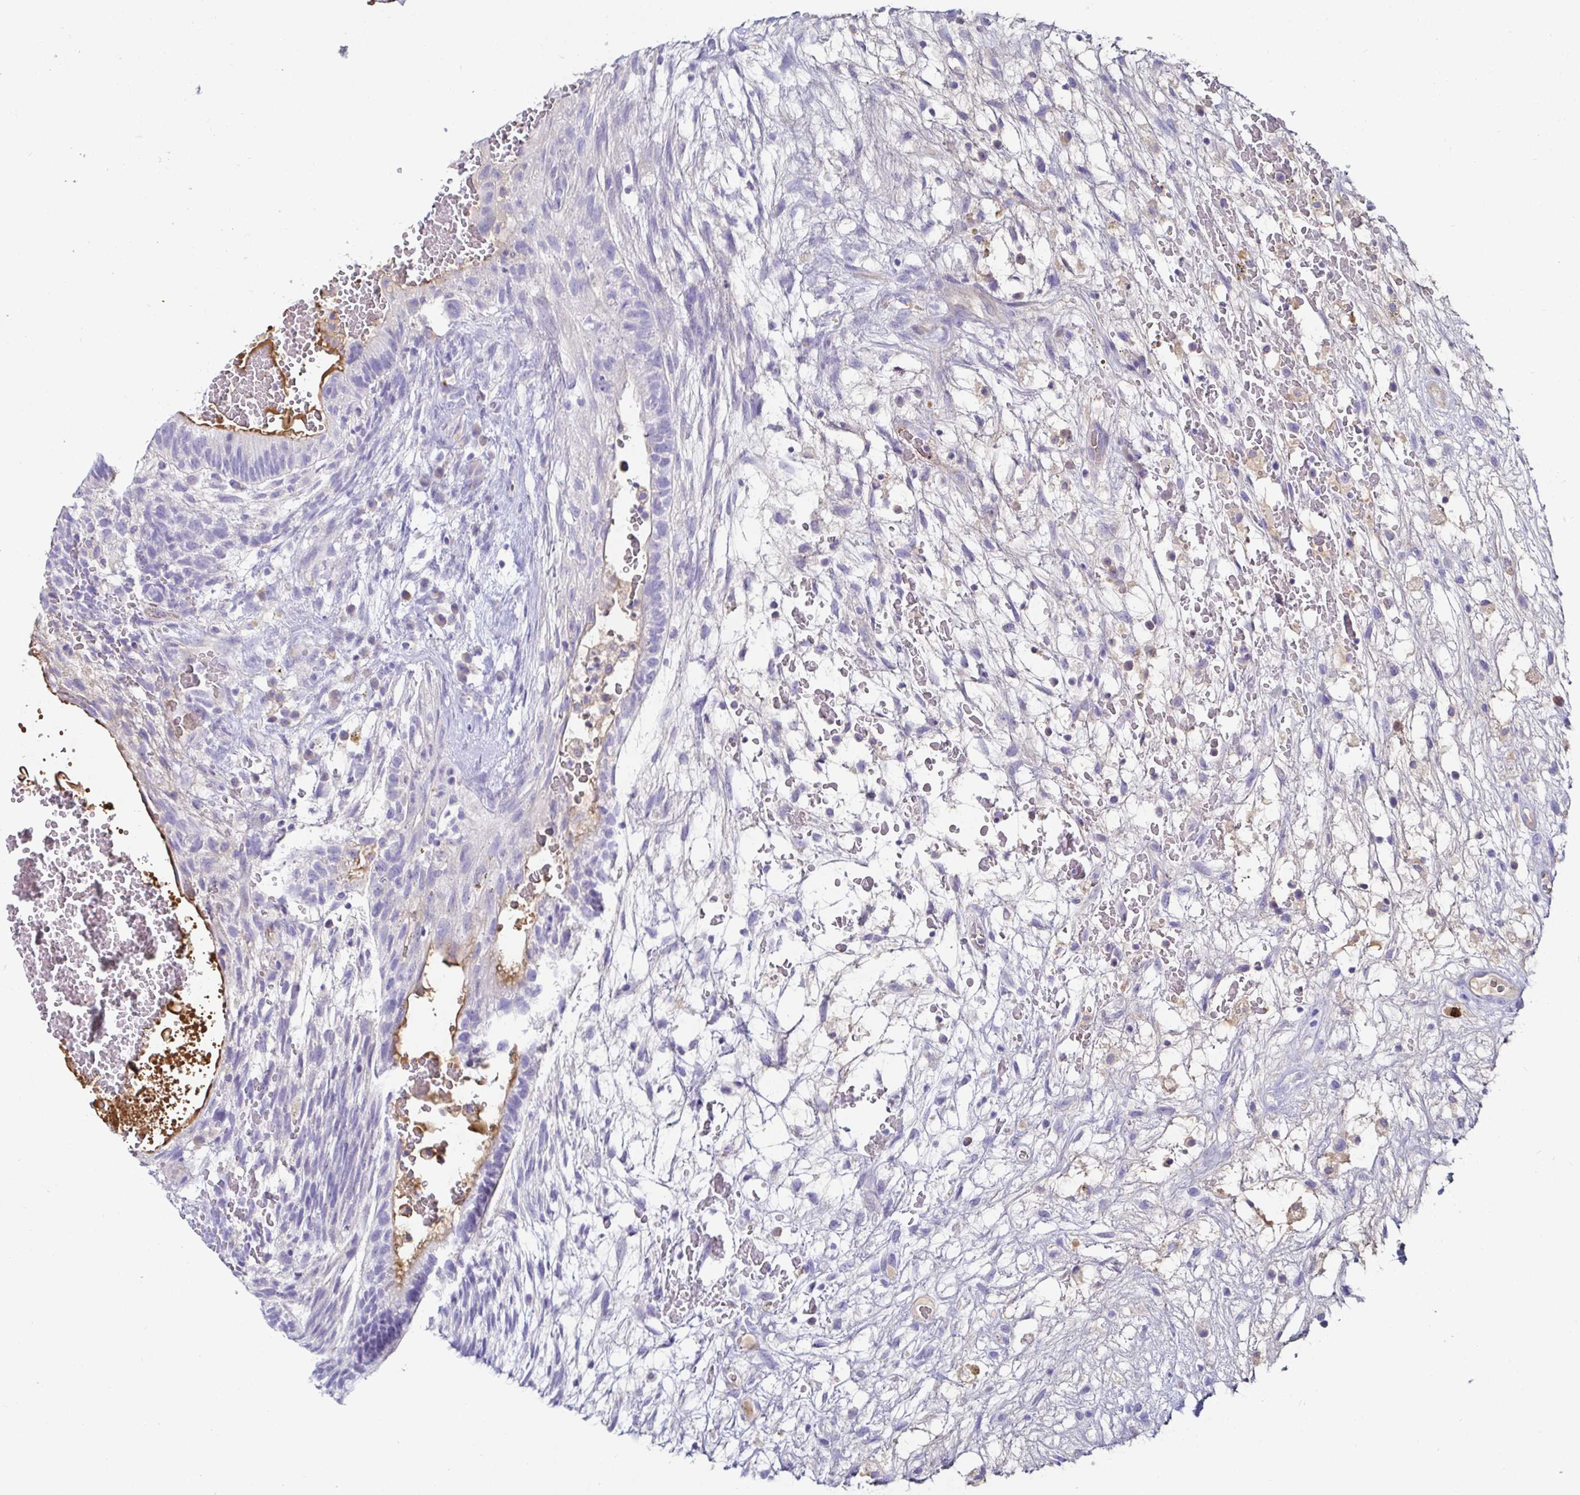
{"staining": {"intensity": "negative", "quantity": "none", "location": "none"}, "tissue": "testis cancer", "cell_type": "Tumor cells", "image_type": "cancer", "snomed": [{"axis": "morphology", "description": "Normal tissue, NOS"}, {"axis": "morphology", "description": "Carcinoma, Embryonal, NOS"}, {"axis": "topography", "description": "Testis"}], "caption": "Tumor cells show no significant expression in testis embryonal carcinoma.", "gene": "C4orf17", "patient": {"sex": "male", "age": 32}}